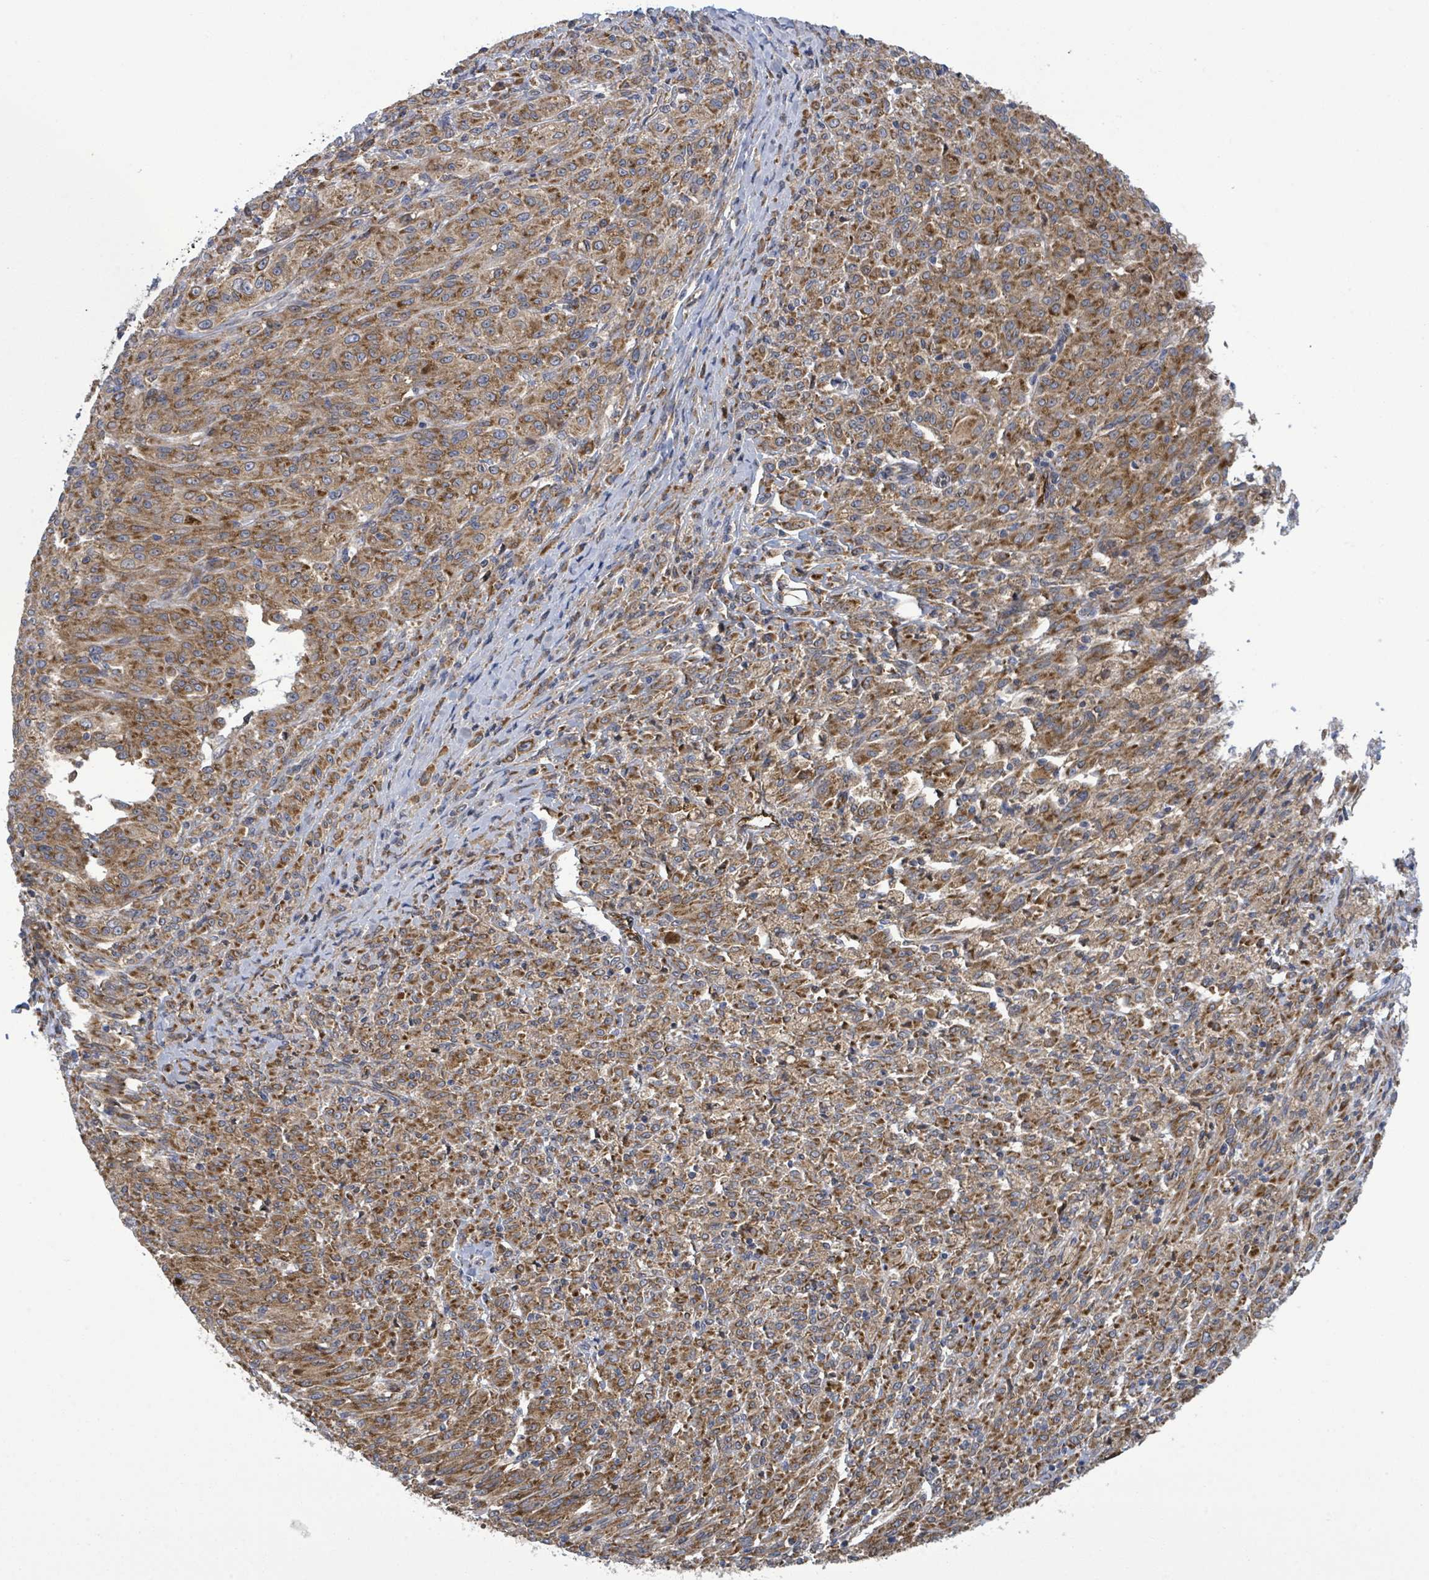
{"staining": {"intensity": "moderate", "quantity": ">75%", "location": "cytoplasmic/membranous"}, "tissue": "melanoma", "cell_type": "Tumor cells", "image_type": "cancer", "snomed": [{"axis": "morphology", "description": "Malignant melanoma, NOS"}, {"axis": "topography", "description": "Skin"}], "caption": "Melanoma stained with a protein marker shows moderate staining in tumor cells.", "gene": "NOMO1", "patient": {"sex": "female", "age": 52}}